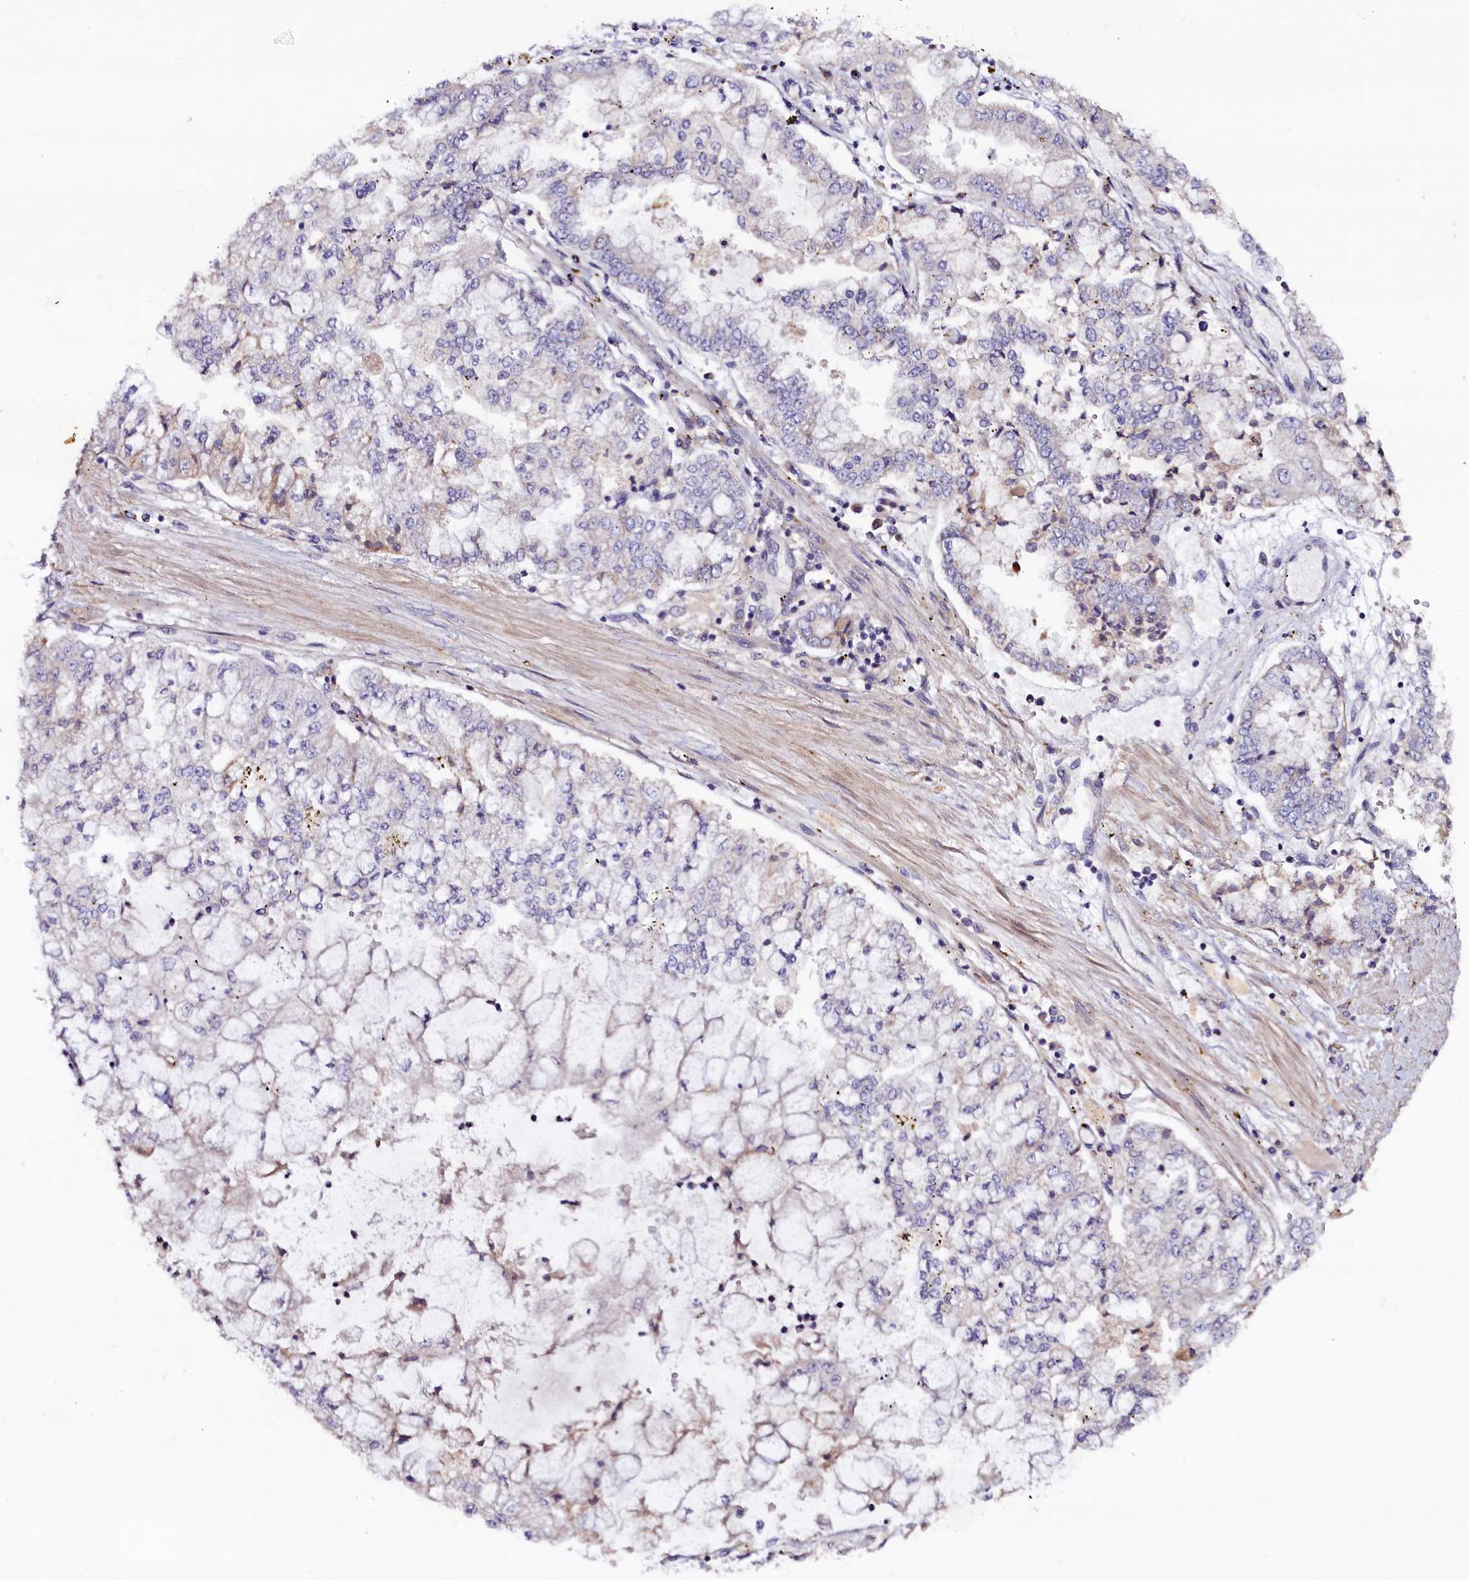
{"staining": {"intensity": "negative", "quantity": "none", "location": "none"}, "tissue": "stomach cancer", "cell_type": "Tumor cells", "image_type": "cancer", "snomed": [{"axis": "morphology", "description": "Adenocarcinoma, NOS"}, {"axis": "topography", "description": "Stomach"}], "caption": "Protein analysis of adenocarcinoma (stomach) exhibits no significant expression in tumor cells. (DAB (3,3'-diaminobenzidine) immunohistochemistry (IHC) with hematoxylin counter stain).", "gene": "ST7L", "patient": {"sex": "male", "age": 76}}